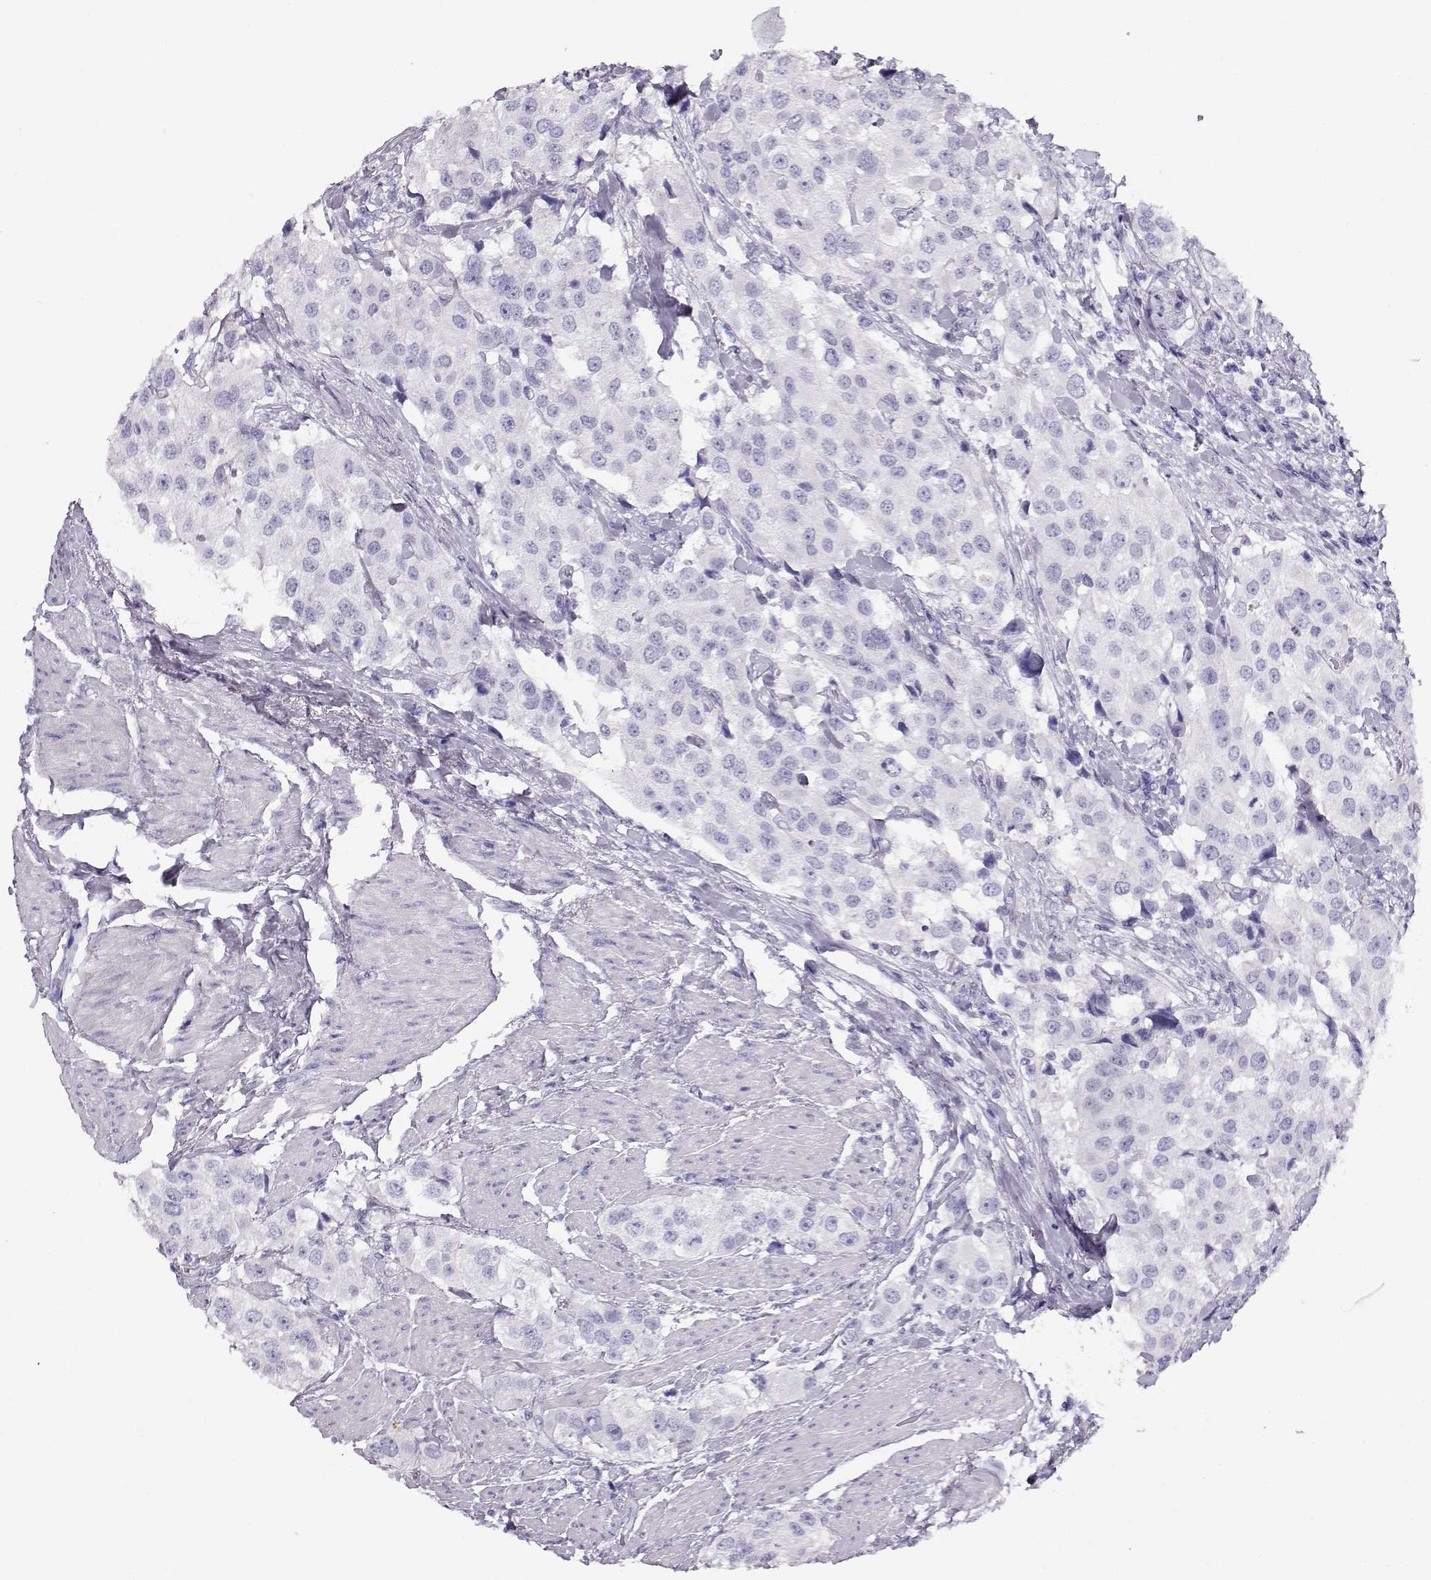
{"staining": {"intensity": "negative", "quantity": "none", "location": "none"}, "tissue": "urothelial cancer", "cell_type": "Tumor cells", "image_type": "cancer", "snomed": [{"axis": "morphology", "description": "Urothelial carcinoma, High grade"}, {"axis": "topography", "description": "Urinary bladder"}], "caption": "High power microscopy micrograph of an IHC photomicrograph of urothelial cancer, revealing no significant staining in tumor cells.", "gene": "CRX", "patient": {"sex": "female", "age": 64}}